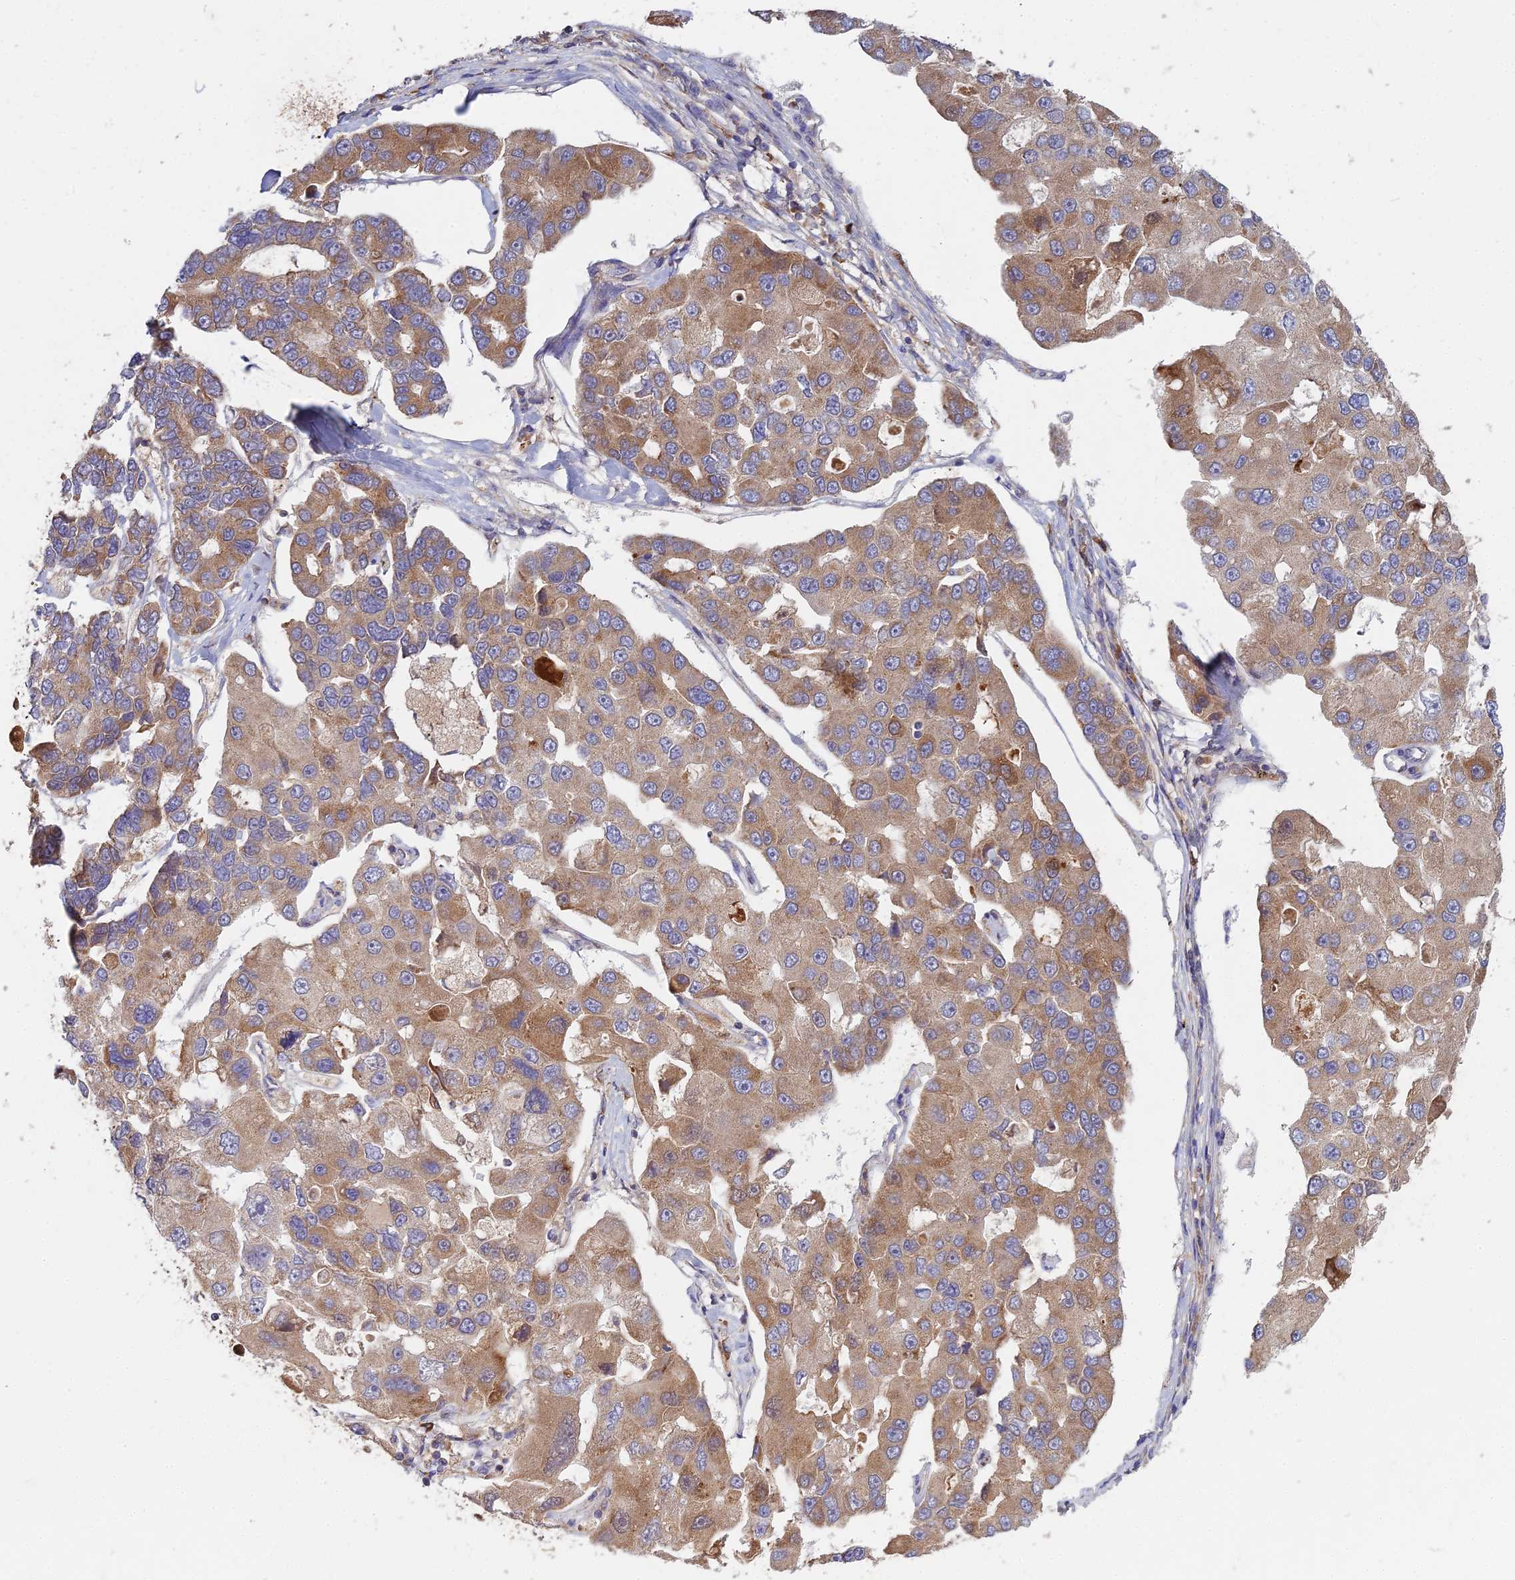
{"staining": {"intensity": "moderate", "quantity": ">75%", "location": "cytoplasmic/membranous"}, "tissue": "lung cancer", "cell_type": "Tumor cells", "image_type": "cancer", "snomed": [{"axis": "morphology", "description": "Adenocarcinoma, NOS"}, {"axis": "topography", "description": "Lung"}], "caption": "A brown stain labels moderate cytoplasmic/membranous positivity of a protein in lung cancer tumor cells. The staining is performed using DAB brown chromogen to label protein expression. The nuclei are counter-stained blue using hematoxylin.", "gene": "CCDC167", "patient": {"sex": "female", "age": 54}}